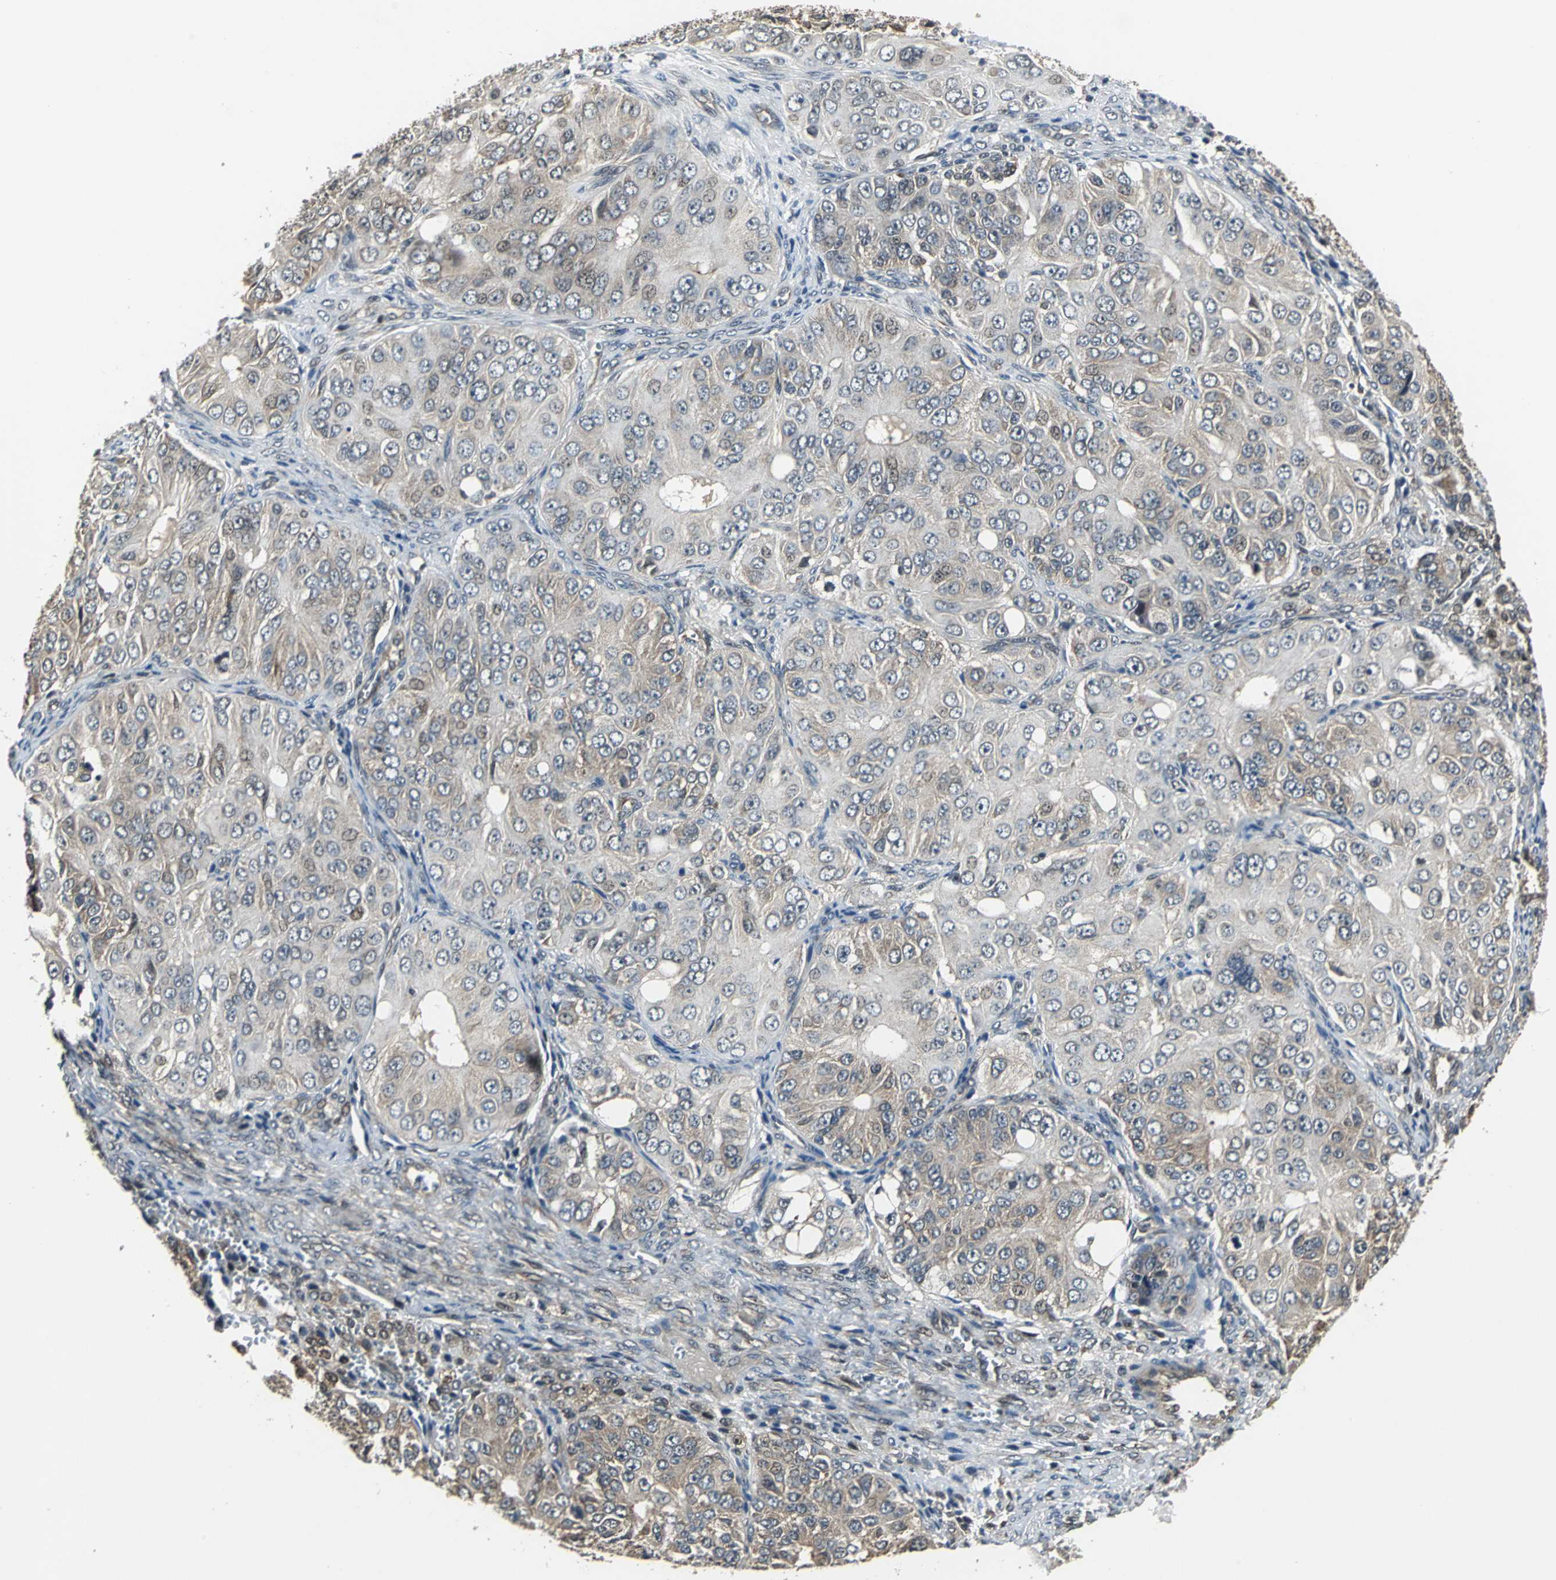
{"staining": {"intensity": "weak", "quantity": "25%-75%", "location": "cytoplasmic/membranous"}, "tissue": "ovarian cancer", "cell_type": "Tumor cells", "image_type": "cancer", "snomed": [{"axis": "morphology", "description": "Carcinoma, endometroid"}, {"axis": "topography", "description": "Ovary"}], "caption": "Immunohistochemical staining of human ovarian endometroid carcinoma demonstrates low levels of weak cytoplasmic/membranous protein staining in about 25%-75% of tumor cells.", "gene": "PFDN1", "patient": {"sex": "female", "age": 51}}